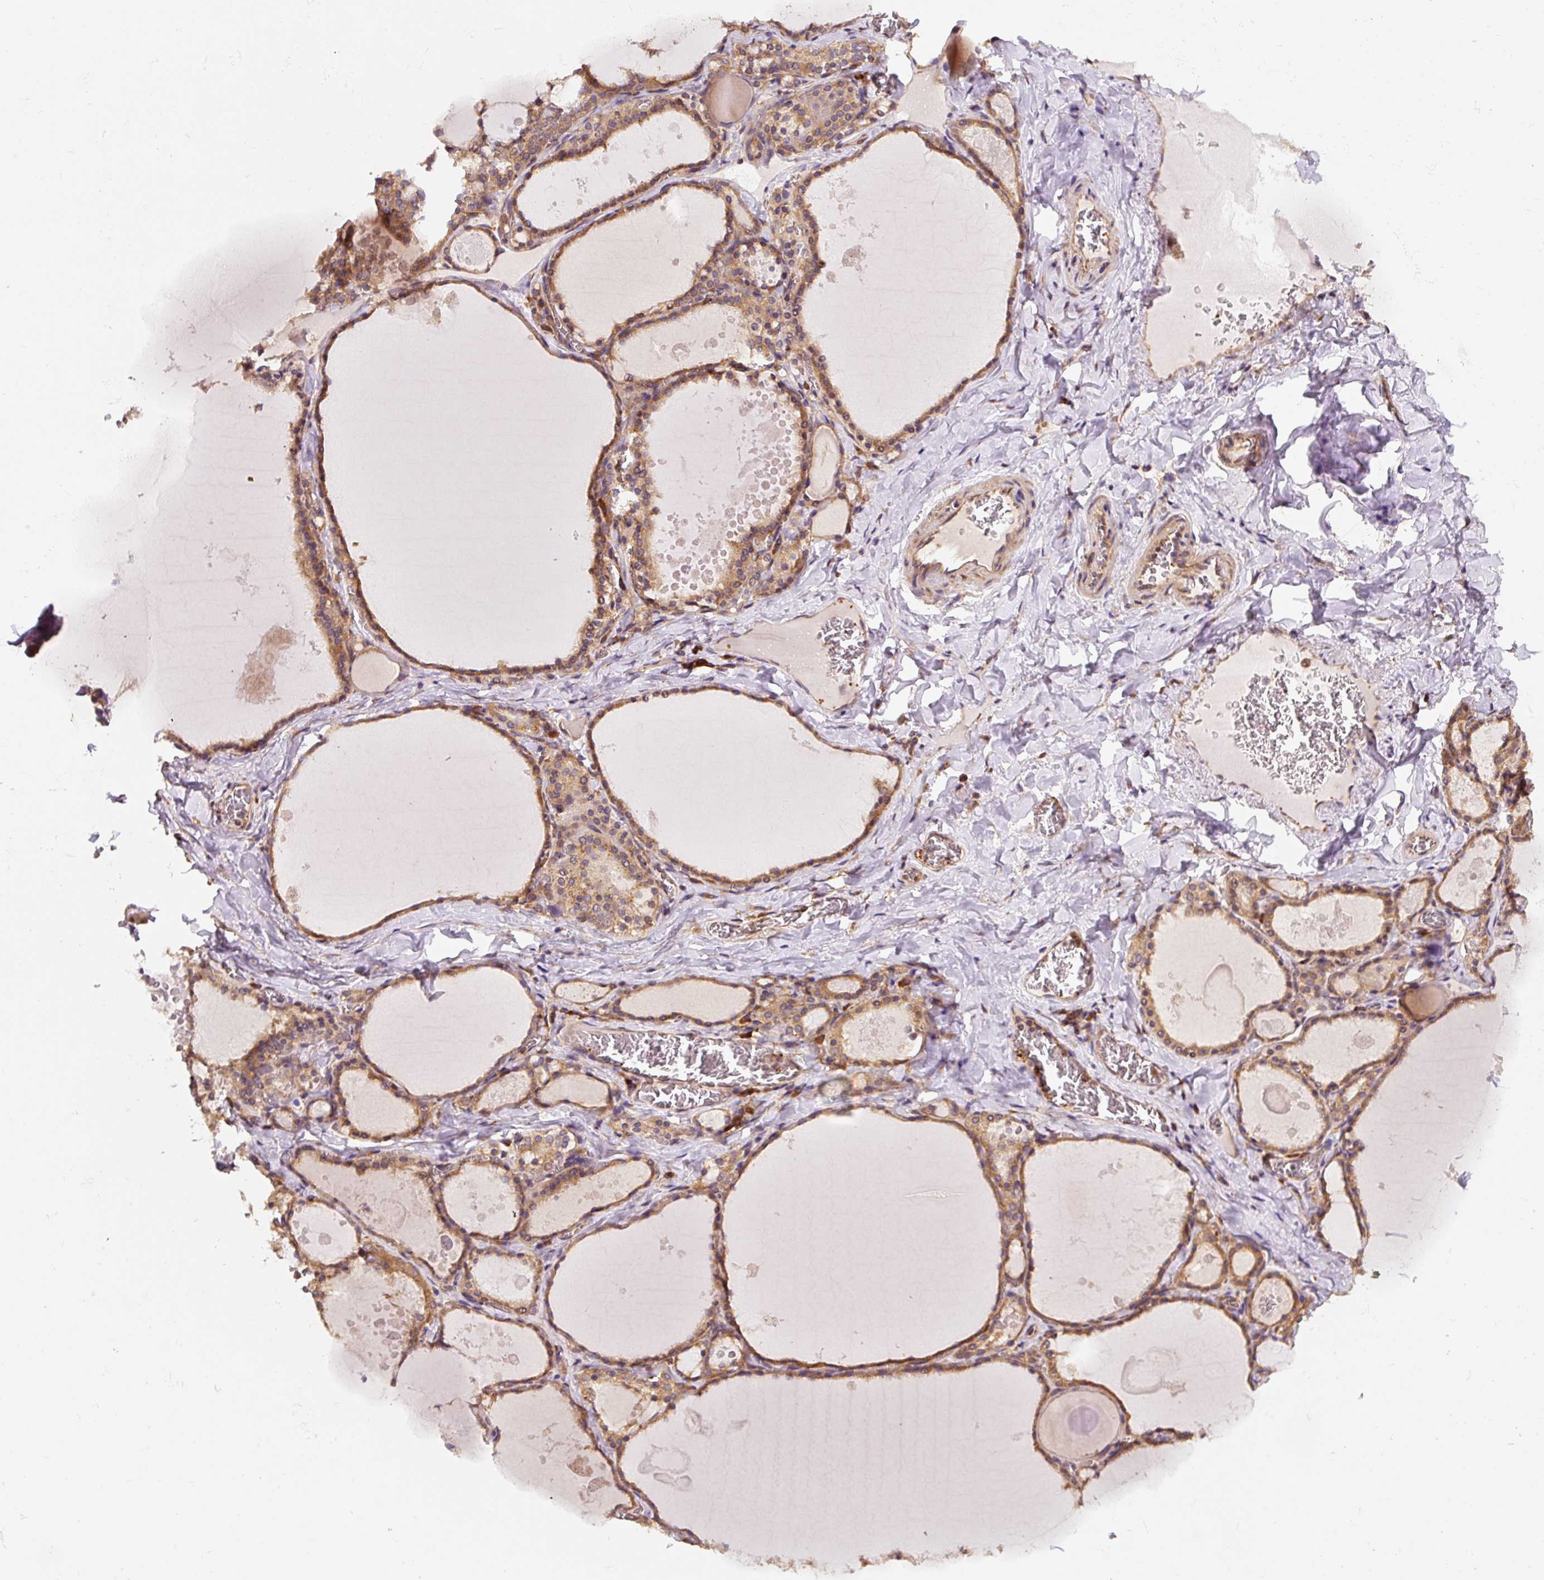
{"staining": {"intensity": "moderate", "quantity": ">75%", "location": "cytoplasmic/membranous"}, "tissue": "thyroid gland", "cell_type": "Glandular cells", "image_type": "normal", "snomed": [{"axis": "morphology", "description": "Normal tissue, NOS"}, {"axis": "topography", "description": "Thyroid gland"}], "caption": "Immunohistochemical staining of unremarkable thyroid gland shows medium levels of moderate cytoplasmic/membranous expression in approximately >75% of glandular cells. (DAB (3,3'-diaminobenzidine) = brown stain, brightfield microscopy at high magnification).", "gene": "EIF2S2", "patient": {"sex": "male", "age": 56}}